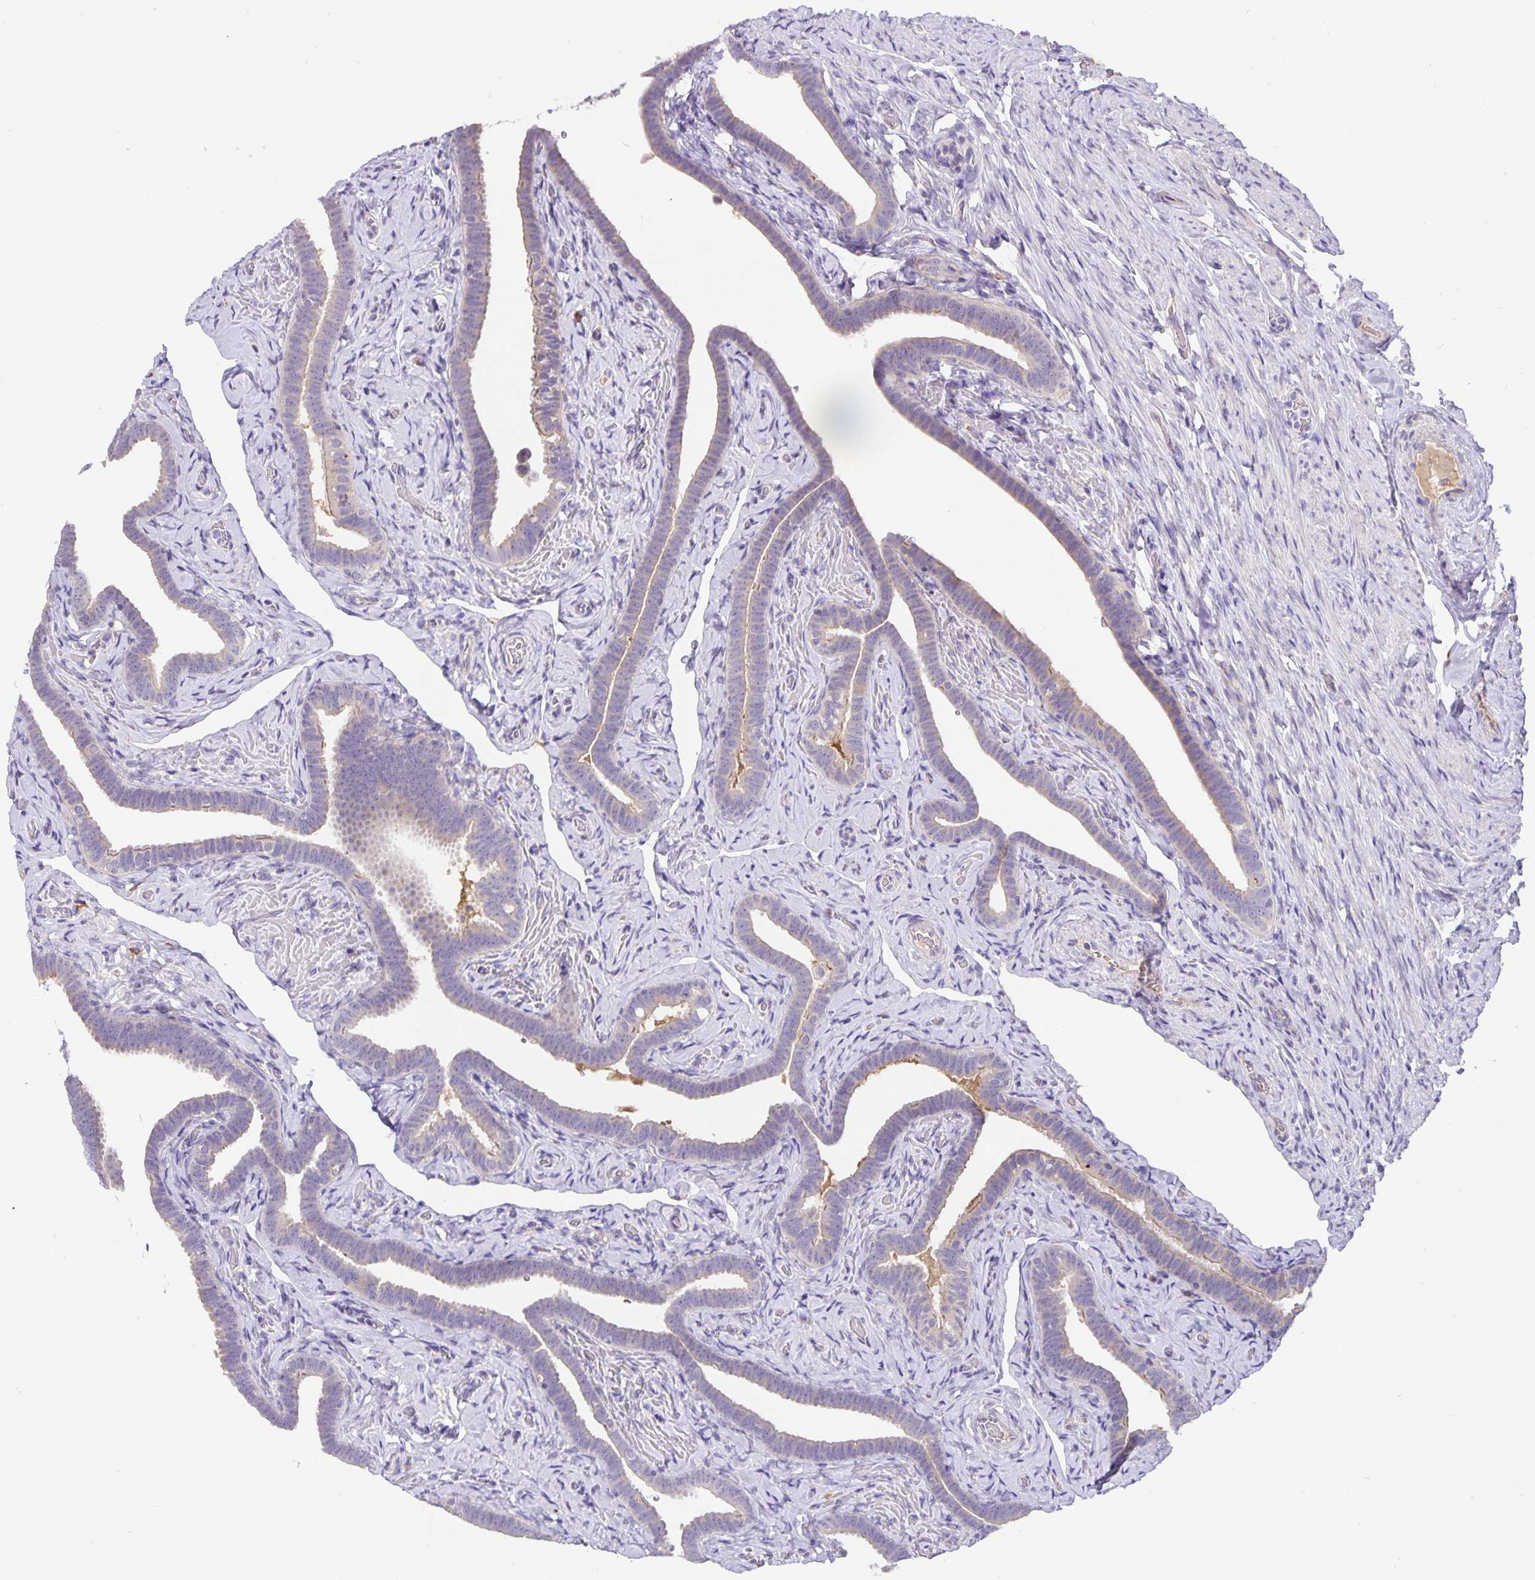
{"staining": {"intensity": "weak", "quantity": "<25%", "location": "cytoplasmic/membranous"}, "tissue": "fallopian tube", "cell_type": "Glandular cells", "image_type": "normal", "snomed": [{"axis": "morphology", "description": "Normal tissue, NOS"}, {"axis": "topography", "description": "Fallopian tube"}], "caption": "High magnification brightfield microscopy of normal fallopian tube stained with DAB (3,3'-diaminobenzidine) (brown) and counterstained with hematoxylin (blue): glandular cells show no significant expression.", "gene": "EML6", "patient": {"sex": "female", "age": 69}}